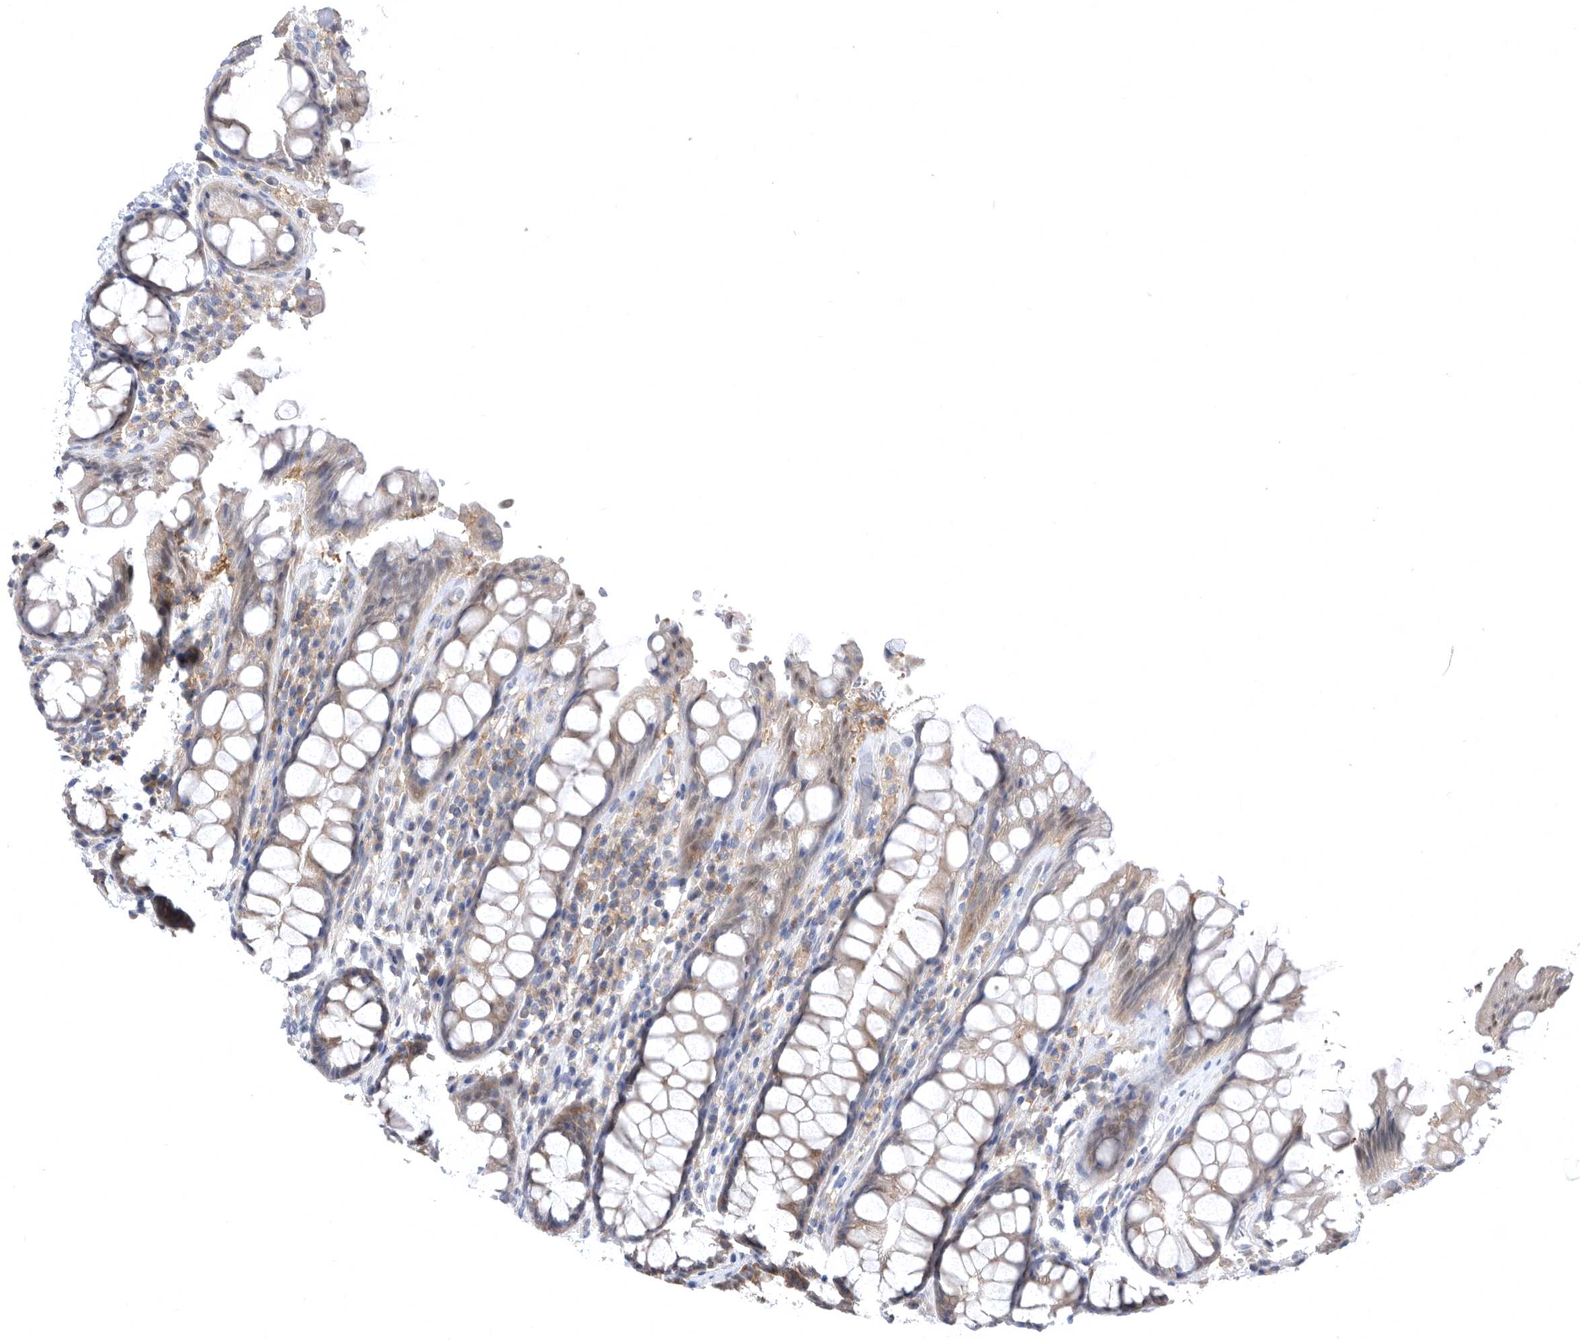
{"staining": {"intensity": "weak", "quantity": ">75%", "location": "cytoplasmic/membranous"}, "tissue": "rectum", "cell_type": "Glandular cells", "image_type": "normal", "snomed": [{"axis": "morphology", "description": "Normal tissue, NOS"}, {"axis": "topography", "description": "Rectum"}], "caption": "A micrograph of rectum stained for a protein displays weak cytoplasmic/membranous brown staining in glandular cells.", "gene": "CCT4", "patient": {"sex": "male", "age": 64}}